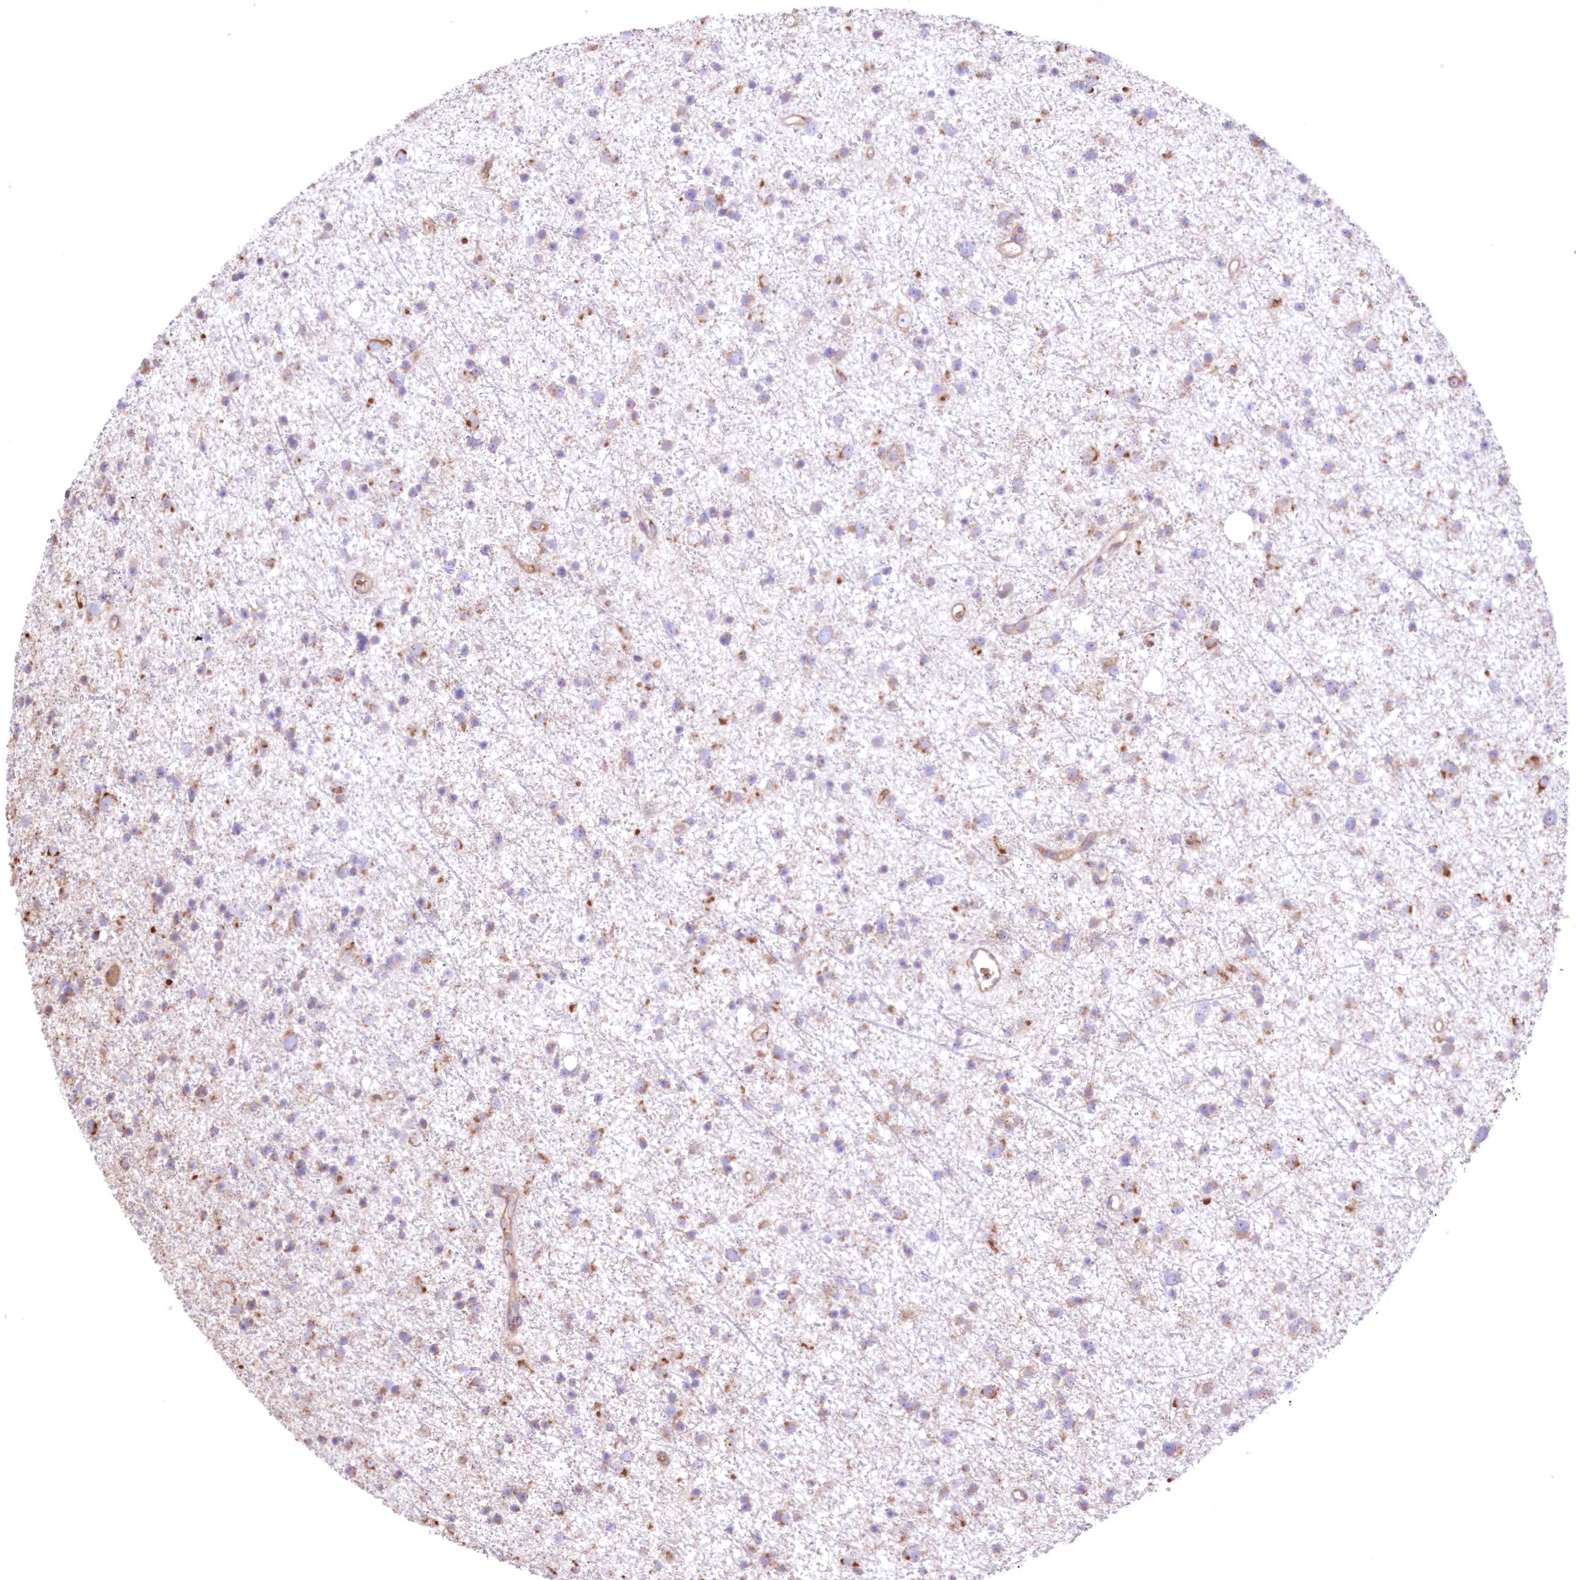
{"staining": {"intensity": "moderate", "quantity": "<25%", "location": "cytoplasmic/membranous"}, "tissue": "glioma", "cell_type": "Tumor cells", "image_type": "cancer", "snomed": [{"axis": "morphology", "description": "Glioma, malignant, Low grade"}, {"axis": "topography", "description": "Cerebral cortex"}], "caption": "Immunohistochemistry (IHC) histopathology image of glioma stained for a protein (brown), which shows low levels of moderate cytoplasmic/membranous positivity in about <25% of tumor cells.", "gene": "FCHO2", "patient": {"sex": "female", "age": 39}}